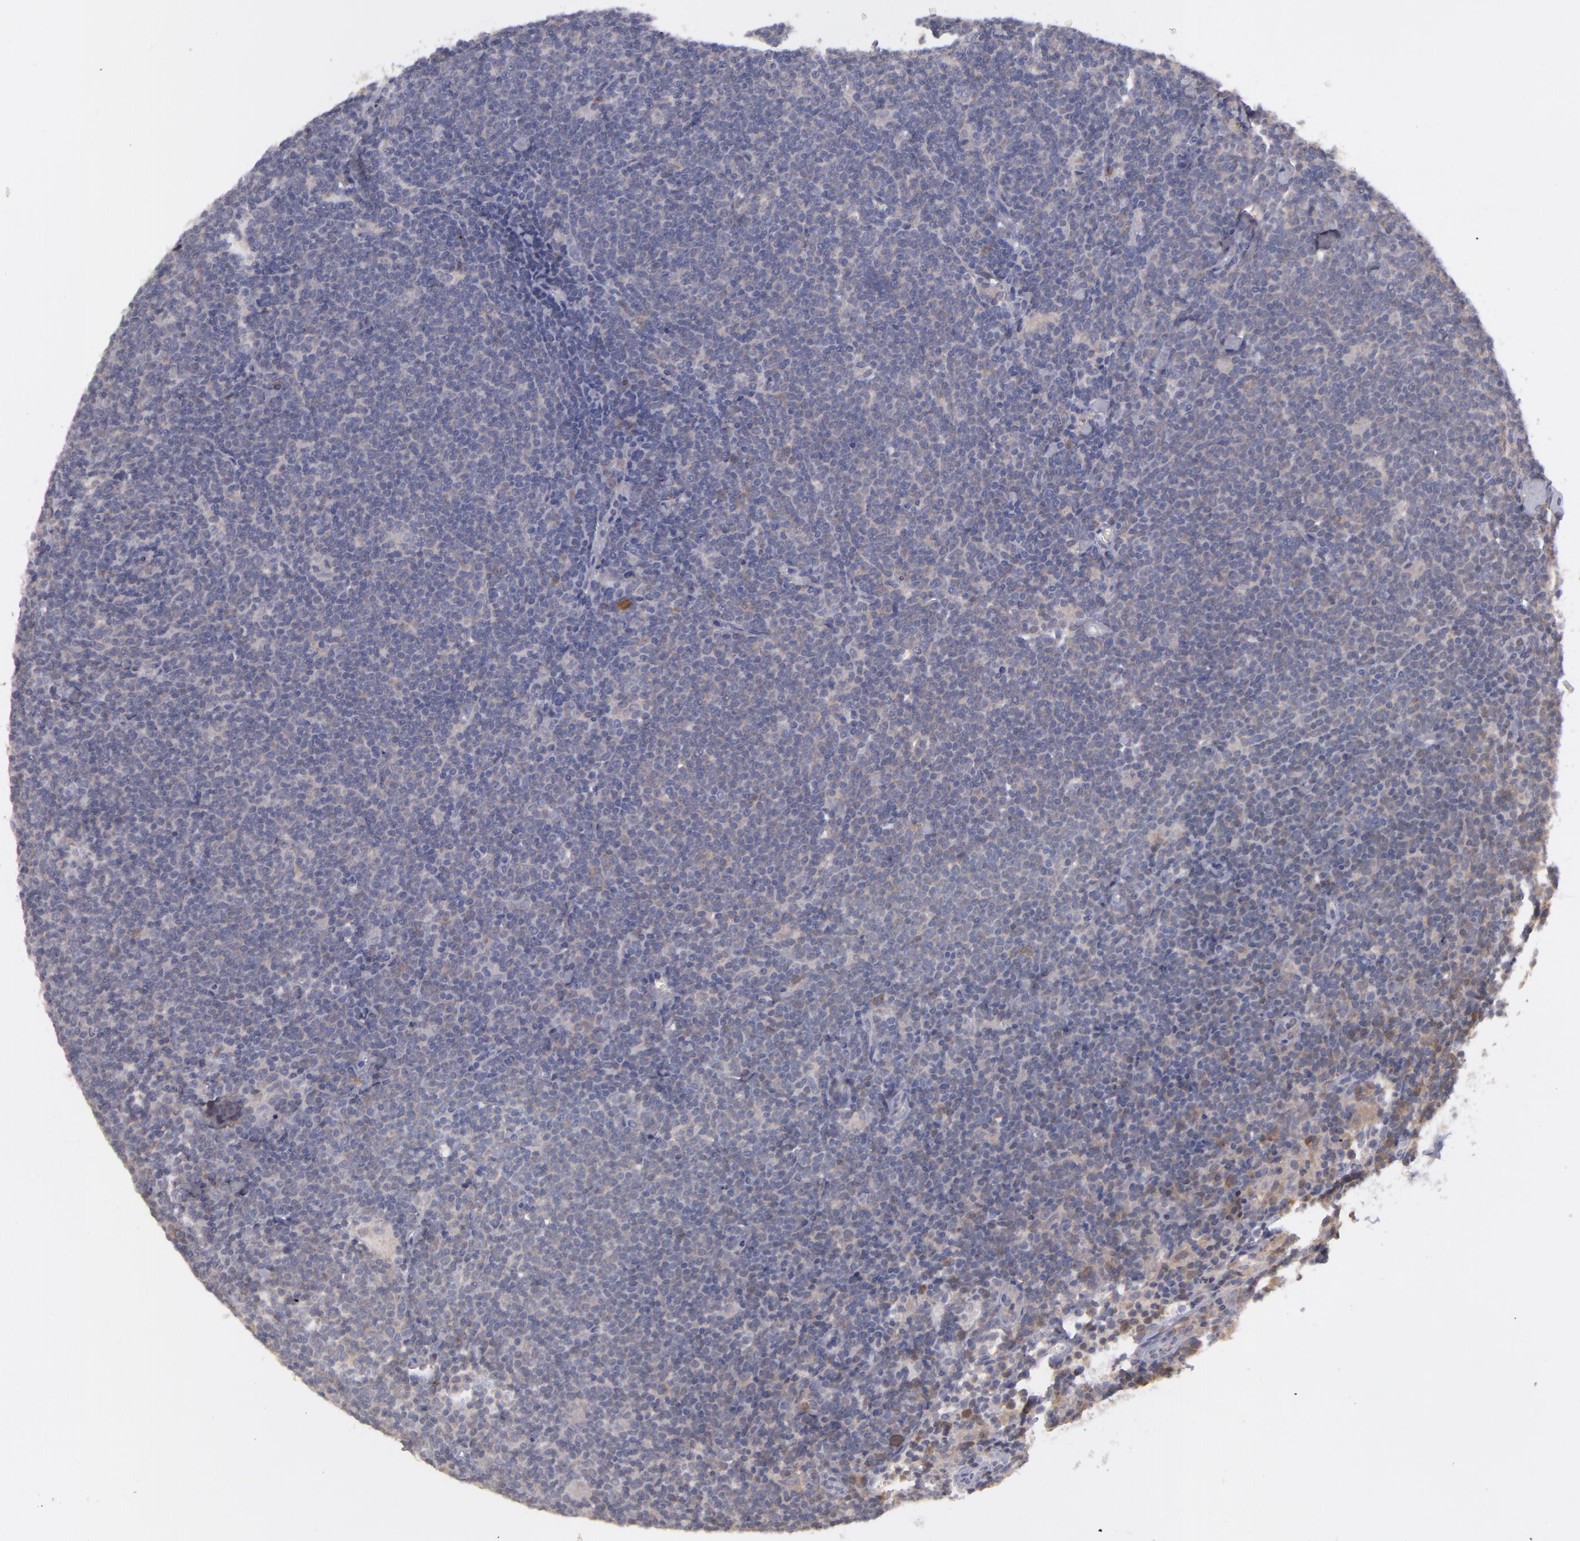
{"staining": {"intensity": "weak", "quantity": "25%-75%", "location": "cytoplasmic/membranous"}, "tissue": "lymphoma", "cell_type": "Tumor cells", "image_type": "cancer", "snomed": [{"axis": "morphology", "description": "Malignant lymphoma, non-Hodgkin's type, Low grade"}, {"axis": "topography", "description": "Lymph node"}], "caption": "About 25%-75% of tumor cells in lymphoma exhibit weak cytoplasmic/membranous protein expression as visualized by brown immunohistochemical staining.", "gene": "MTHFD1", "patient": {"sex": "male", "age": 65}}